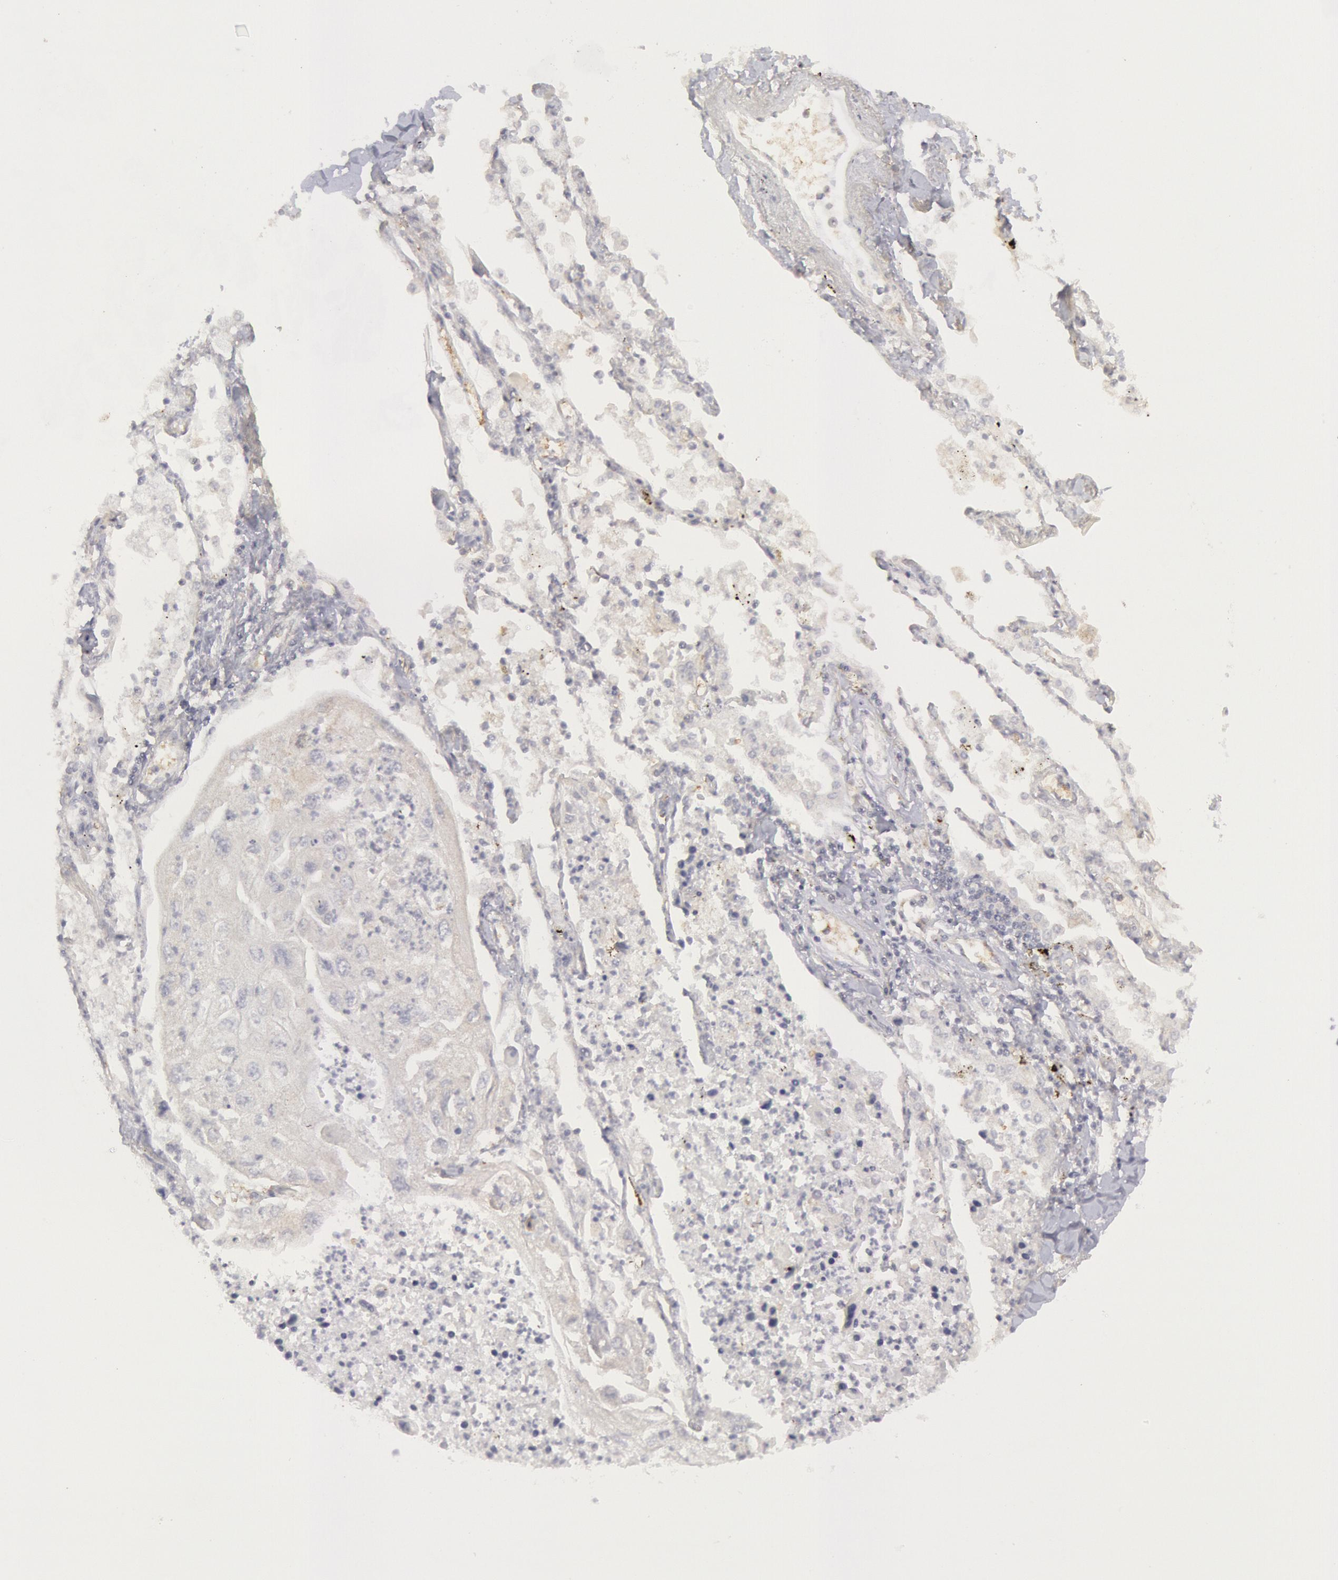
{"staining": {"intensity": "negative", "quantity": "none", "location": "none"}, "tissue": "lung cancer", "cell_type": "Tumor cells", "image_type": "cancer", "snomed": [{"axis": "morphology", "description": "Squamous cell carcinoma, NOS"}, {"axis": "topography", "description": "Lung"}], "caption": "This is a micrograph of immunohistochemistry staining of lung cancer (squamous cell carcinoma), which shows no staining in tumor cells.", "gene": "IKBKB", "patient": {"sex": "male", "age": 75}}